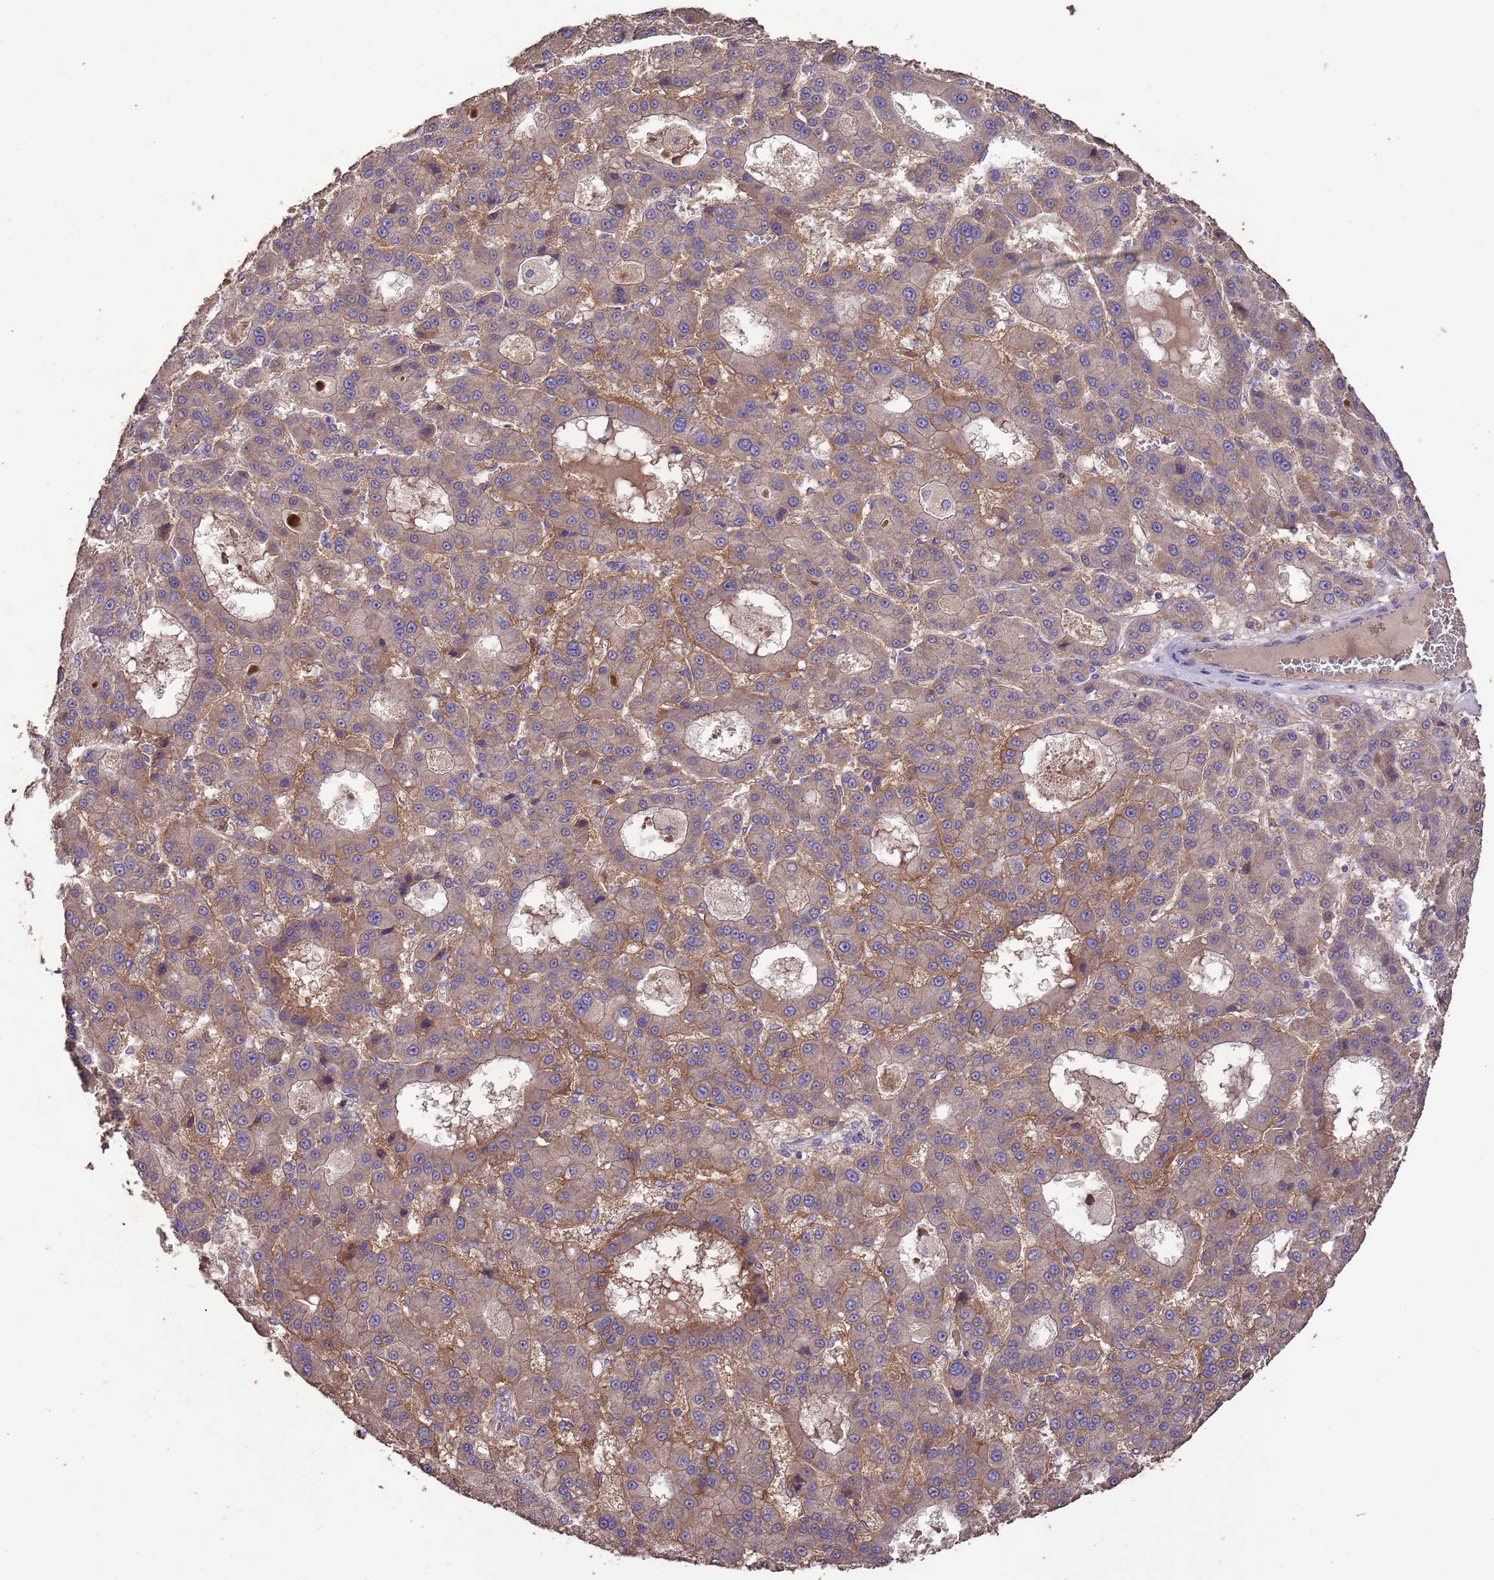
{"staining": {"intensity": "weak", "quantity": ">75%", "location": "cytoplasmic/membranous"}, "tissue": "liver cancer", "cell_type": "Tumor cells", "image_type": "cancer", "snomed": [{"axis": "morphology", "description": "Carcinoma, Hepatocellular, NOS"}, {"axis": "topography", "description": "Liver"}], "caption": "Liver cancer tissue exhibits weak cytoplasmic/membranous expression in approximately >75% of tumor cells (Stains: DAB (3,3'-diaminobenzidine) in brown, nuclei in blue, Microscopy: brightfield microscopy at high magnification).", "gene": "SLC9B2", "patient": {"sex": "male", "age": 70}}